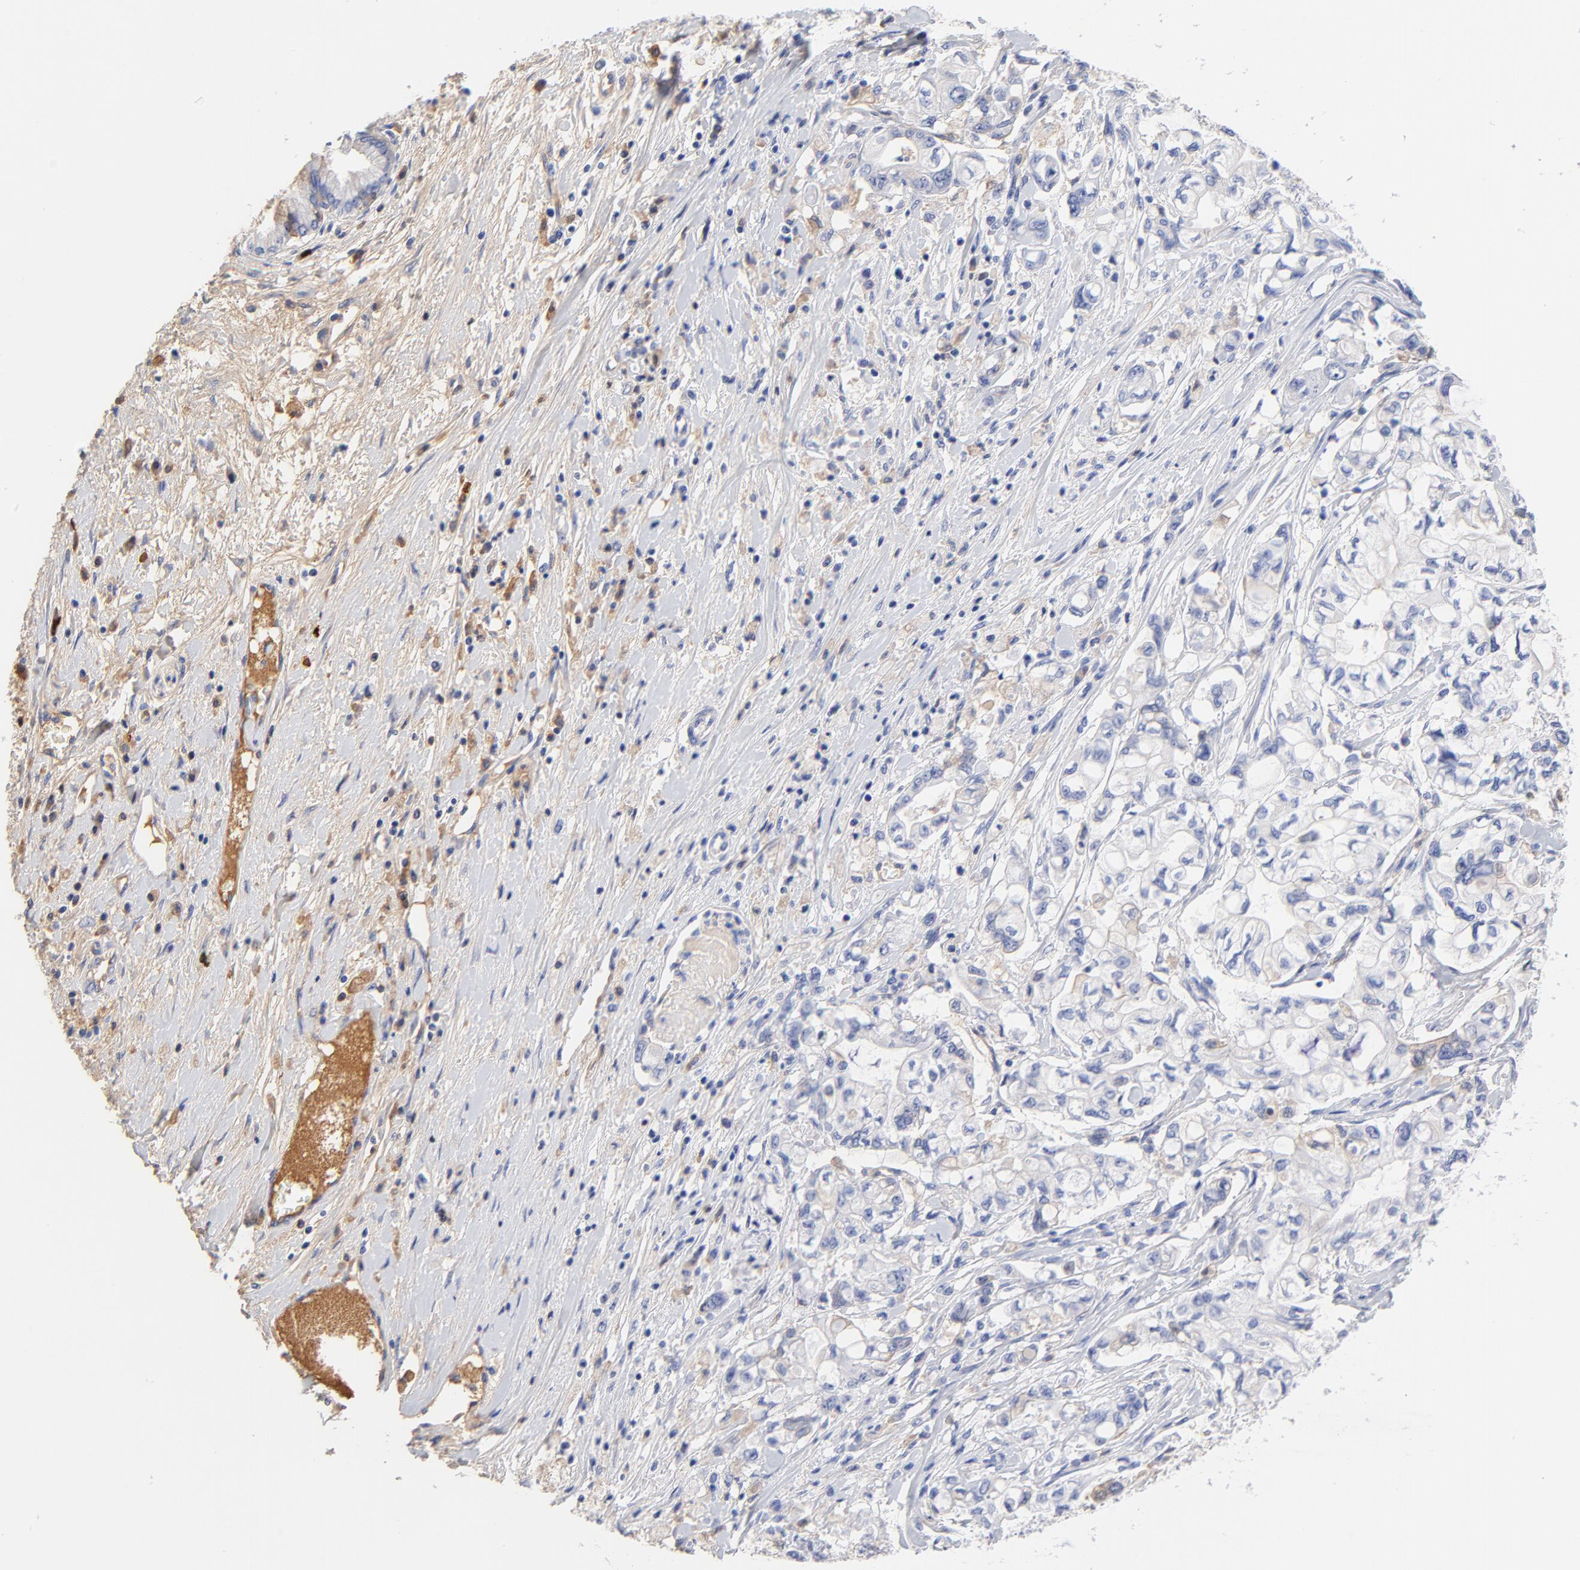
{"staining": {"intensity": "negative", "quantity": "none", "location": "none"}, "tissue": "pancreatic cancer", "cell_type": "Tumor cells", "image_type": "cancer", "snomed": [{"axis": "morphology", "description": "Adenocarcinoma, NOS"}, {"axis": "topography", "description": "Pancreas"}], "caption": "High power microscopy photomicrograph of an IHC histopathology image of adenocarcinoma (pancreatic), revealing no significant positivity in tumor cells. (DAB (3,3'-diaminobenzidine) IHC with hematoxylin counter stain).", "gene": "IGLV3-10", "patient": {"sex": "male", "age": 79}}